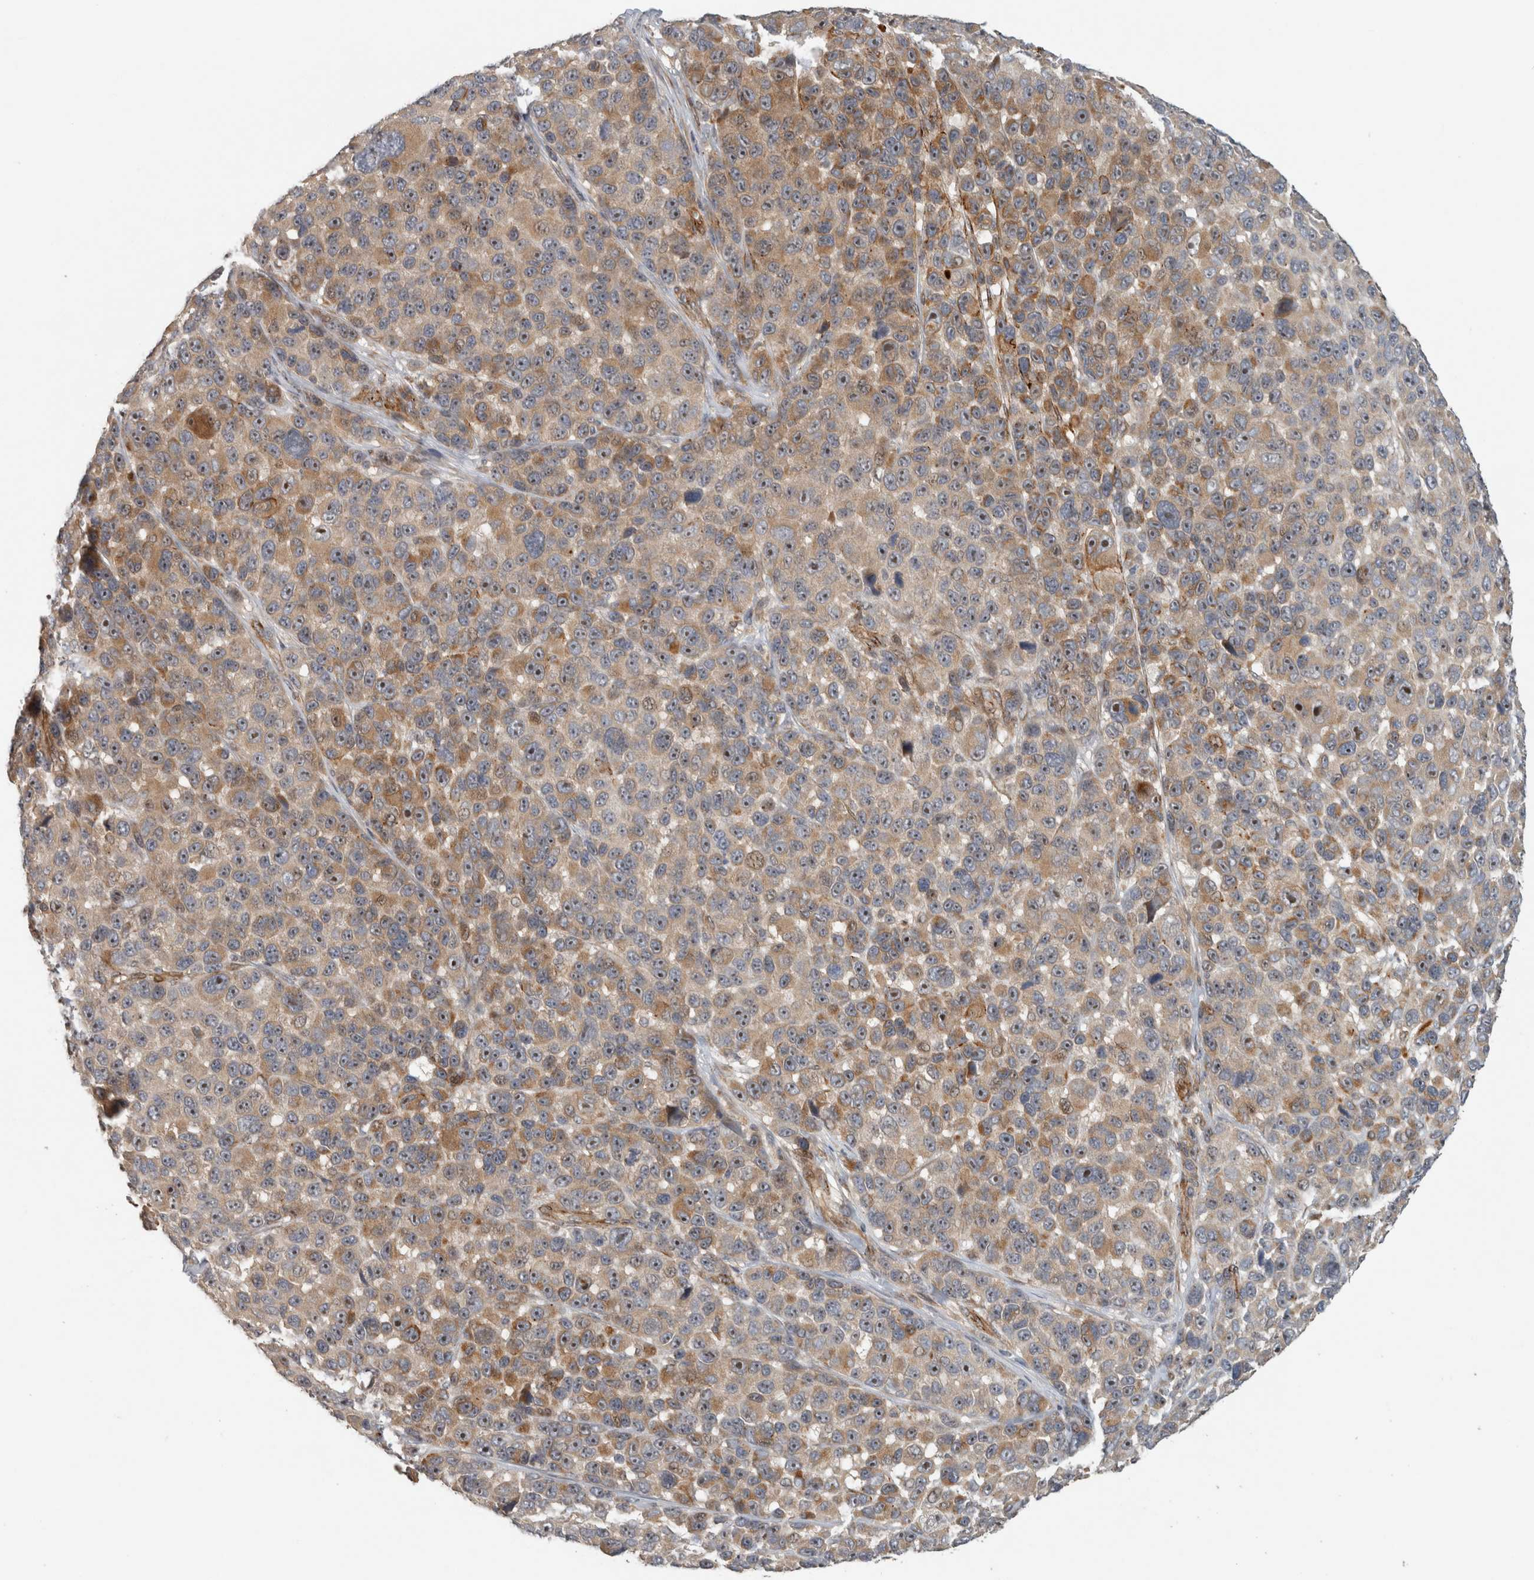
{"staining": {"intensity": "weak", "quantity": ">75%", "location": "cytoplasmic/membranous,nuclear"}, "tissue": "melanoma", "cell_type": "Tumor cells", "image_type": "cancer", "snomed": [{"axis": "morphology", "description": "Malignant melanoma, NOS"}, {"axis": "topography", "description": "Skin"}], "caption": "High-power microscopy captured an immunohistochemistry (IHC) histopathology image of melanoma, revealing weak cytoplasmic/membranous and nuclear expression in approximately >75% of tumor cells.", "gene": "SIPA1L2", "patient": {"sex": "male", "age": 53}}